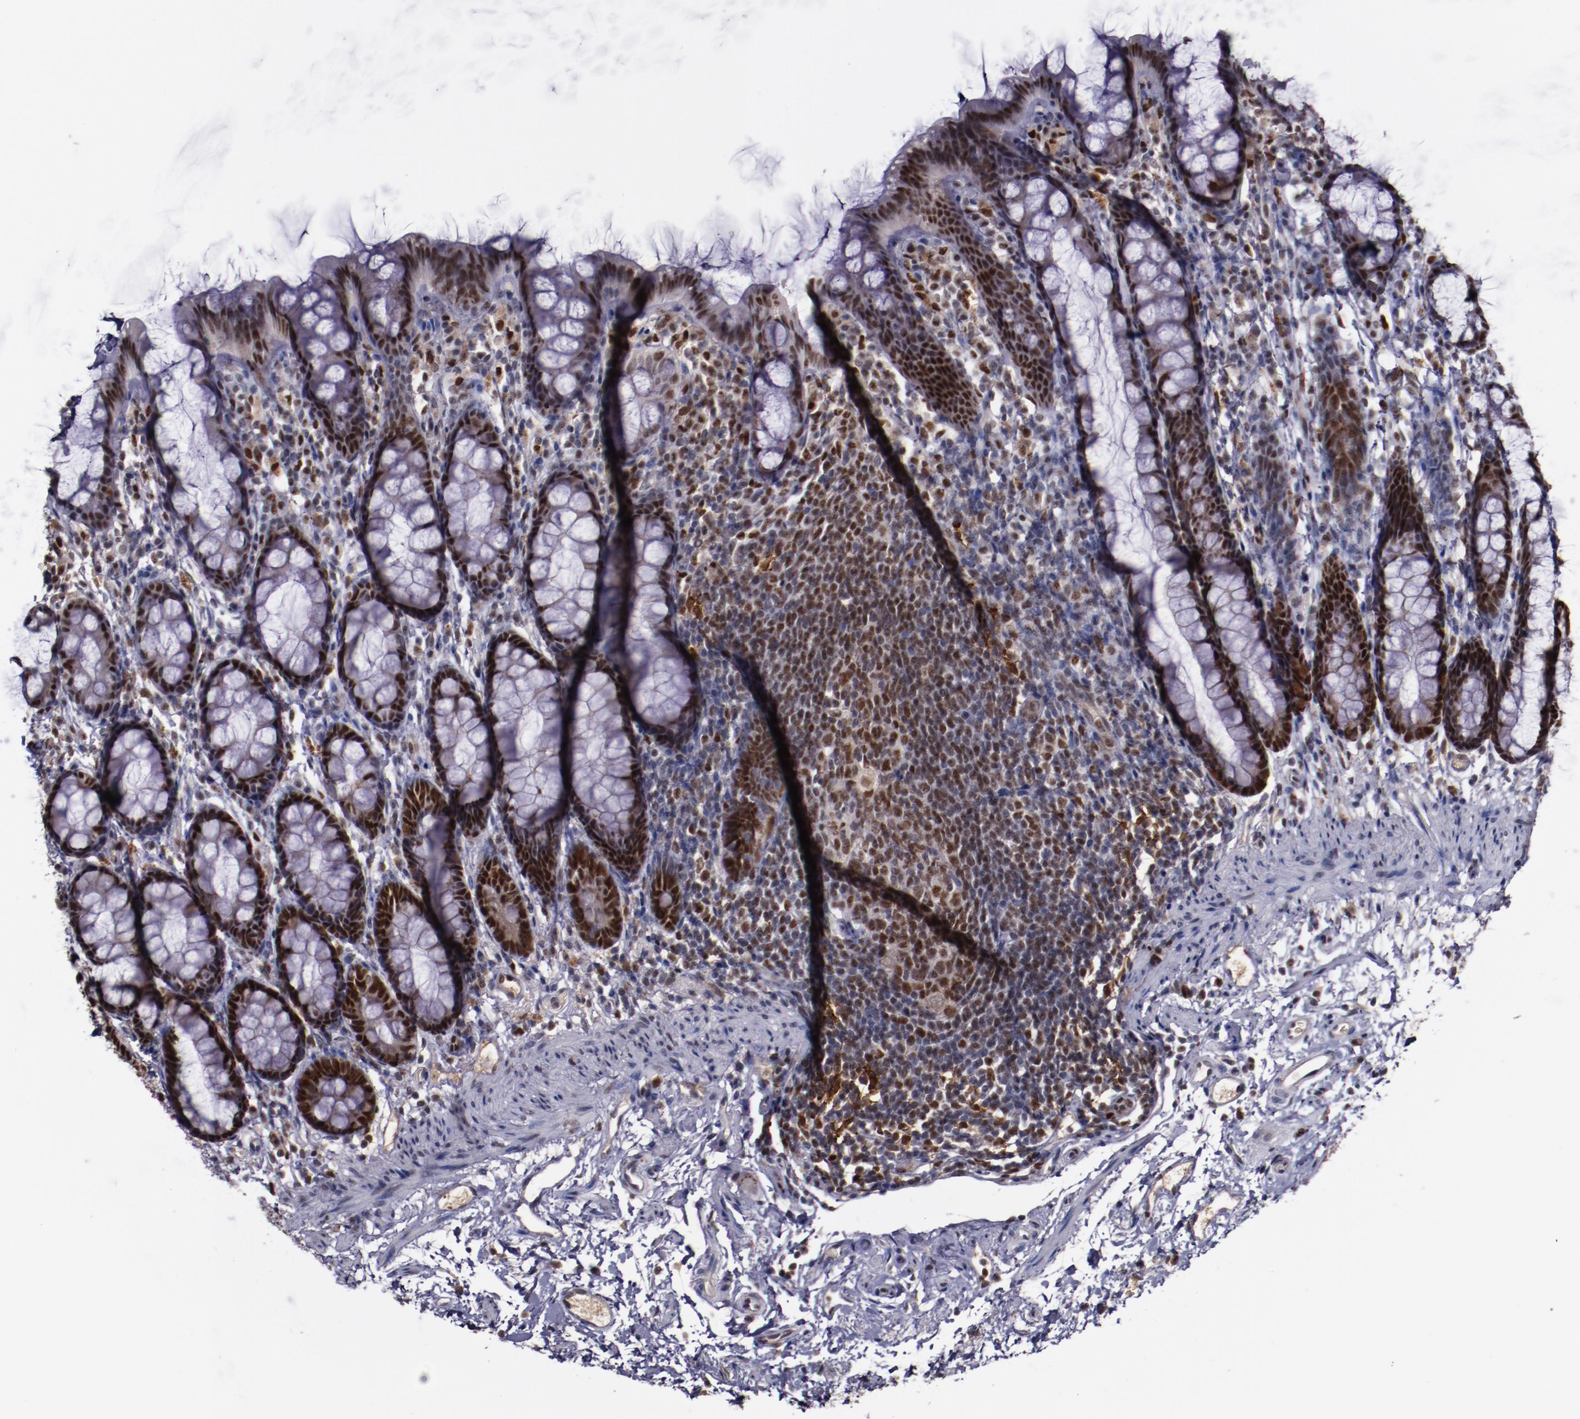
{"staining": {"intensity": "strong", "quantity": ">75%", "location": "nuclear"}, "tissue": "rectum", "cell_type": "Glandular cells", "image_type": "normal", "snomed": [{"axis": "morphology", "description": "Normal tissue, NOS"}, {"axis": "topography", "description": "Rectum"}], "caption": "Brown immunohistochemical staining in unremarkable human rectum displays strong nuclear expression in approximately >75% of glandular cells.", "gene": "CHEK2", "patient": {"sex": "male", "age": 92}}